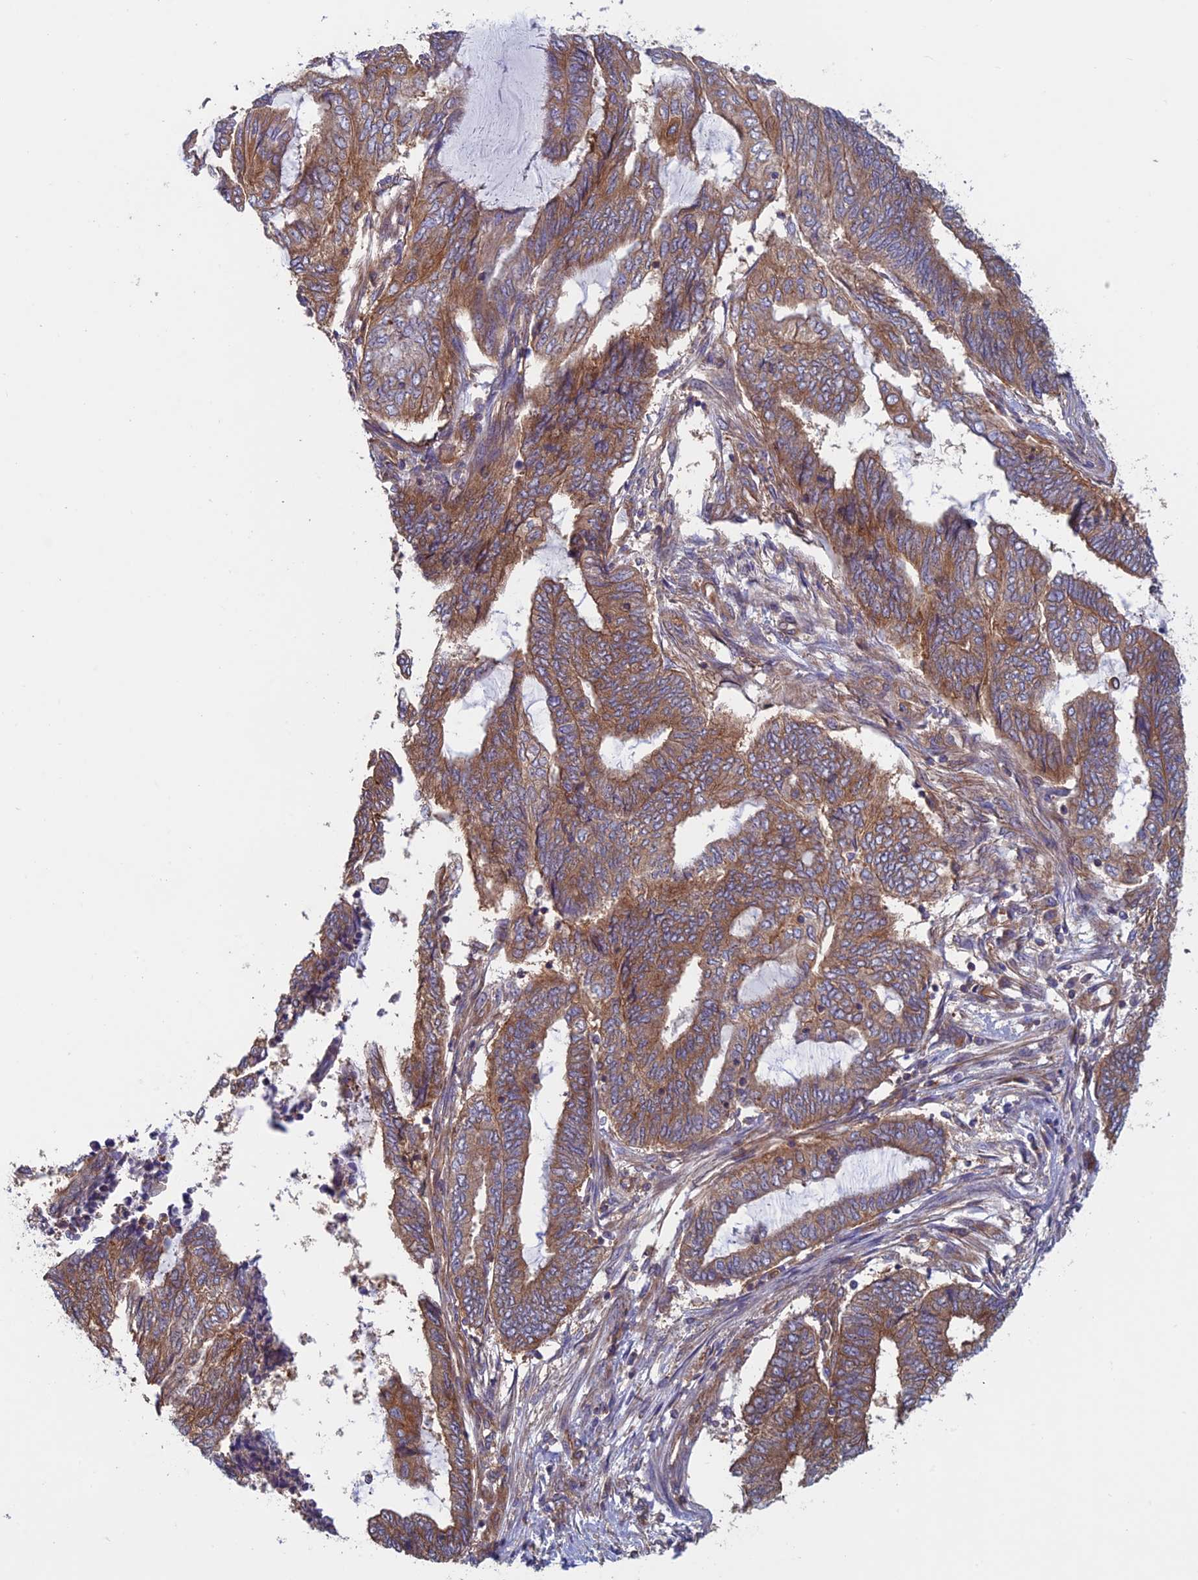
{"staining": {"intensity": "moderate", "quantity": ">75%", "location": "cytoplasmic/membranous"}, "tissue": "endometrial cancer", "cell_type": "Tumor cells", "image_type": "cancer", "snomed": [{"axis": "morphology", "description": "Adenocarcinoma, NOS"}, {"axis": "topography", "description": "Uterus"}, {"axis": "topography", "description": "Endometrium"}], "caption": "Protein expression analysis of human adenocarcinoma (endometrial) reveals moderate cytoplasmic/membranous staining in approximately >75% of tumor cells.", "gene": "DNM1L", "patient": {"sex": "female", "age": 70}}